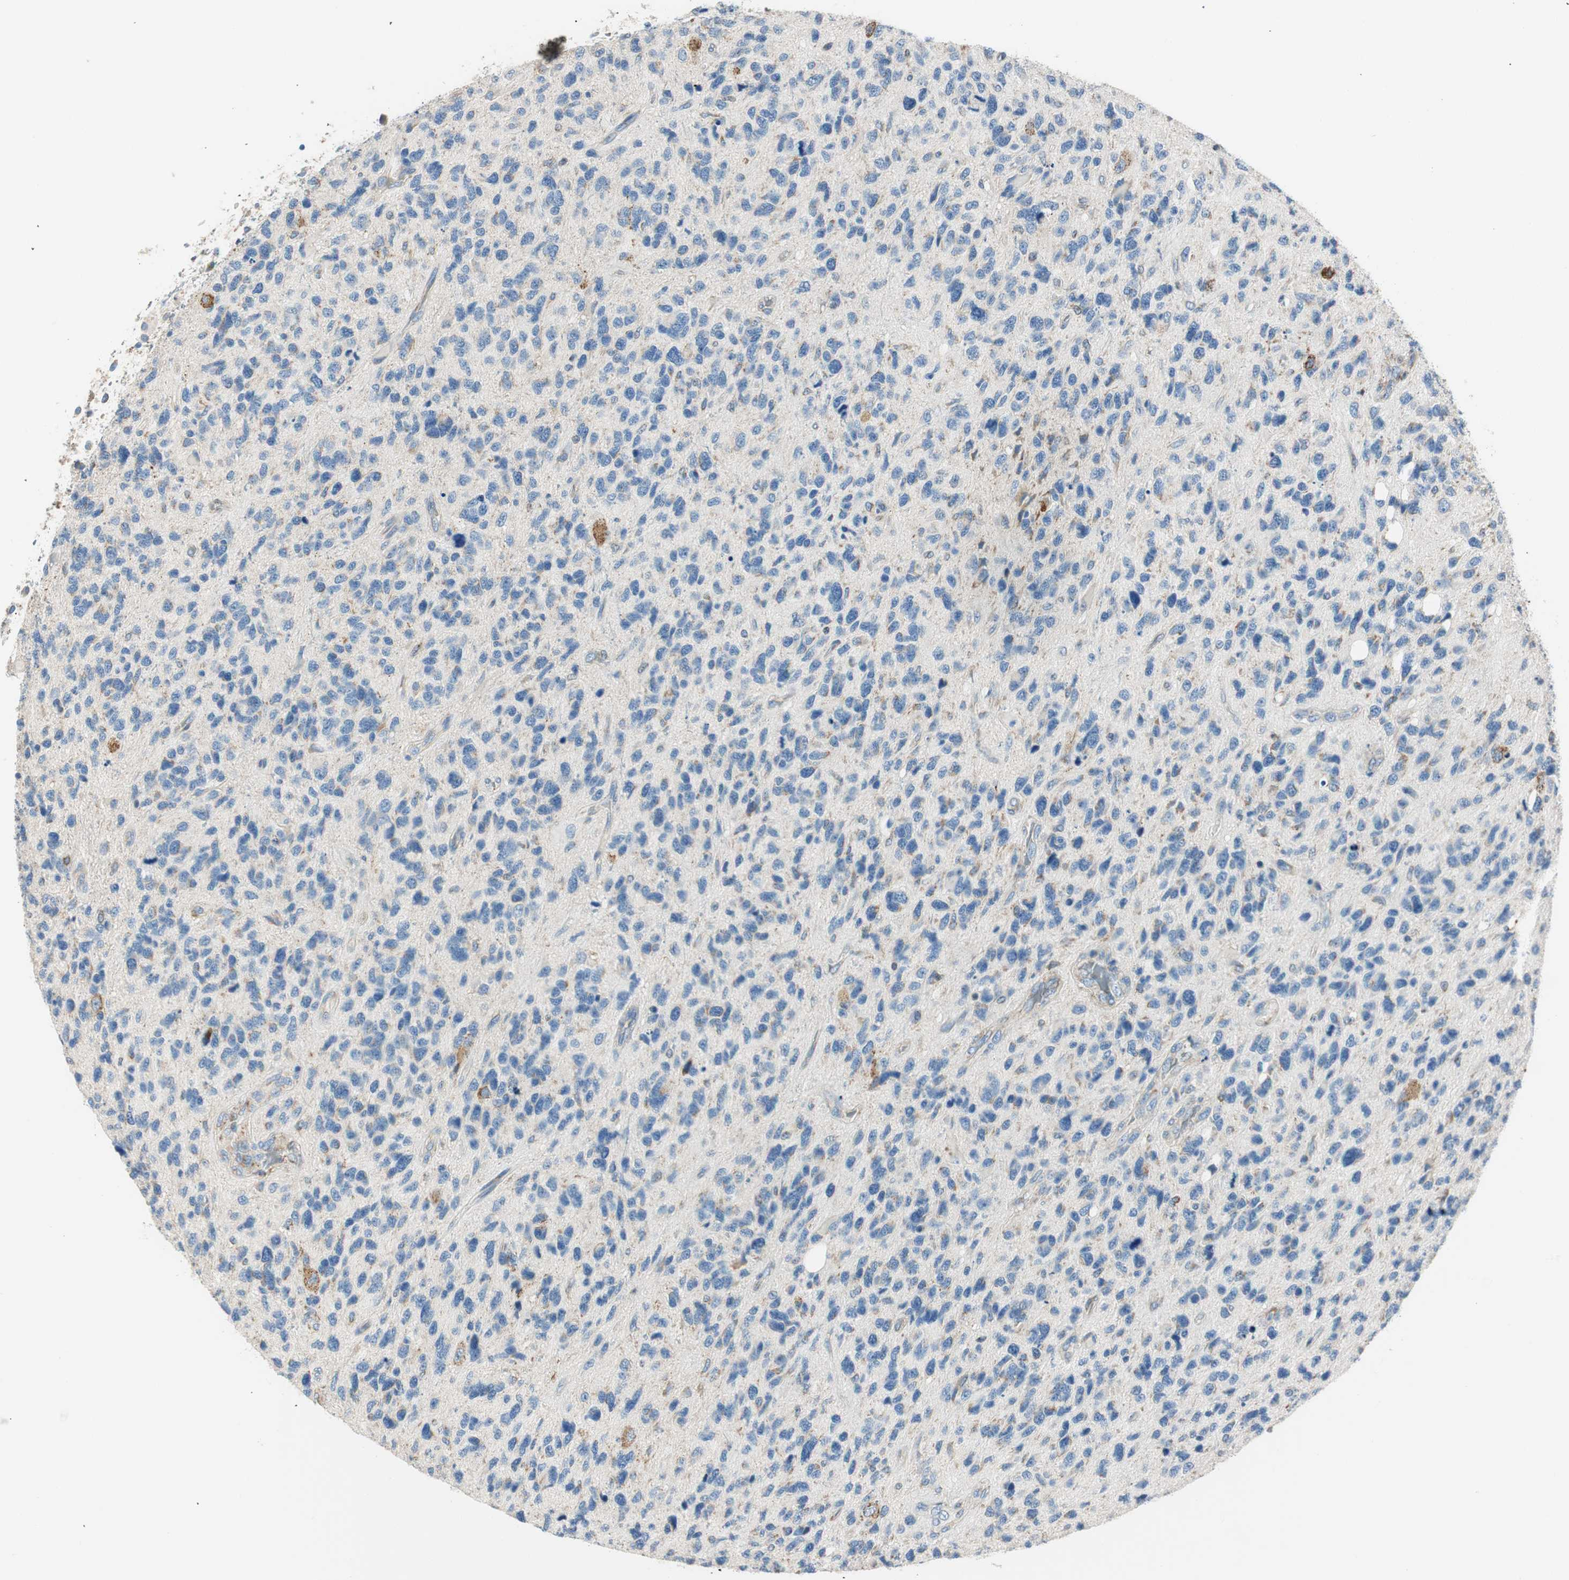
{"staining": {"intensity": "negative", "quantity": "none", "location": "none"}, "tissue": "glioma", "cell_type": "Tumor cells", "image_type": "cancer", "snomed": [{"axis": "morphology", "description": "Glioma, malignant, High grade"}, {"axis": "topography", "description": "Brain"}], "caption": "Immunohistochemical staining of glioma displays no significant staining in tumor cells.", "gene": "RORB", "patient": {"sex": "female", "age": 58}}